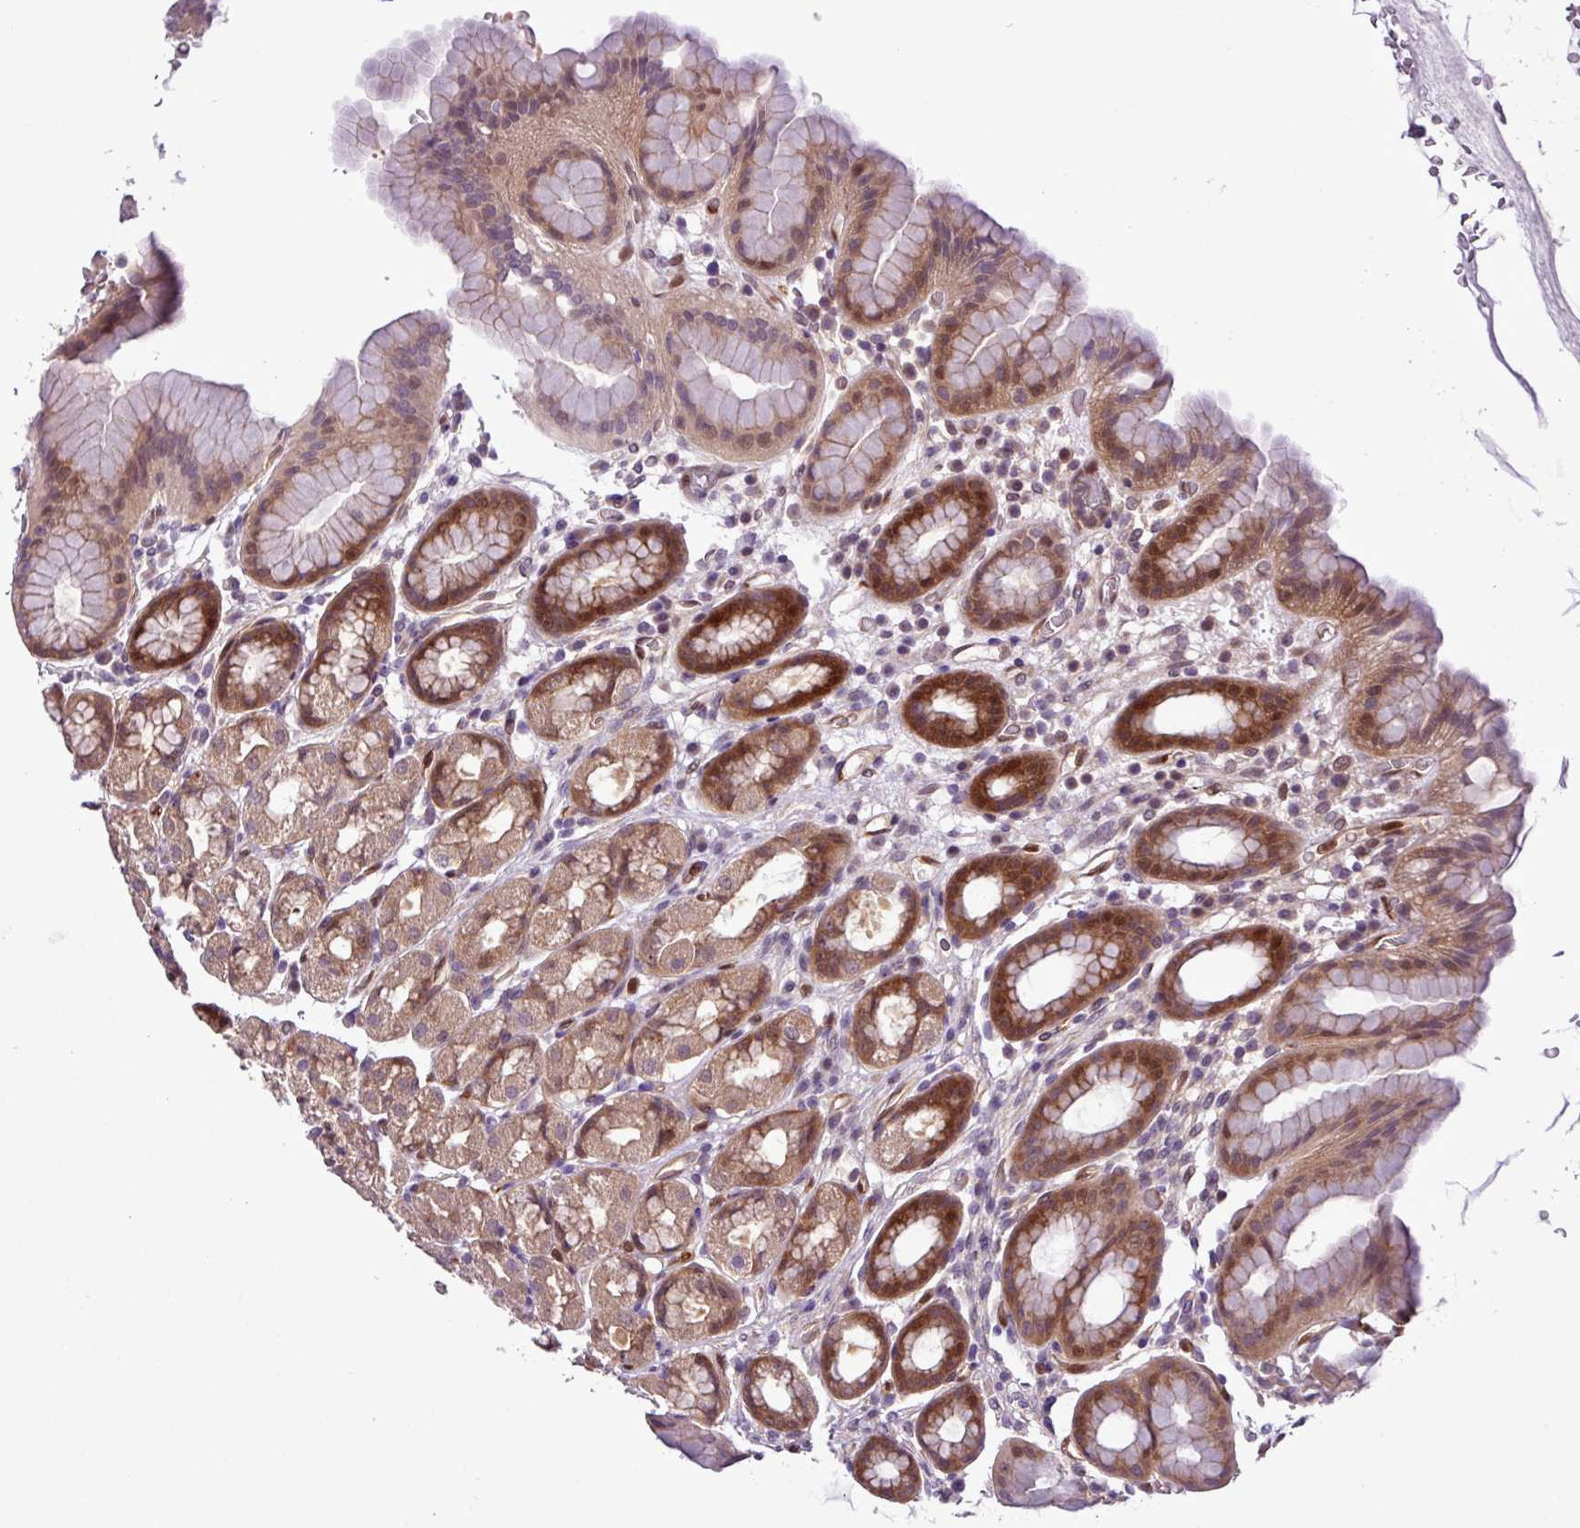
{"staining": {"intensity": "moderate", "quantity": ">75%", "location": "cytoplasmic/membranous,nuclear"}, "tissue": "stomach", "cell_type": "Glandular cells", "image_type": "normal", "snomed": [{"axis": "morphology", "description": "Normal tissue, NOS"}, {"axis": "topography", "description": "Stomach, upper"}, {"axis": "topography", "description": "Stomach, lower"}, {"axis": "topography", "description": "Small intestine"}], "caption": "Immunohistochemical staining of normal human stomach exhibits moderate cytoplasmic/membranous,nuclear protein positivity in approximately >75% of glandular cells.", "gene": "CARHSP1", "patient": {"sex": "male", "age": 68}}